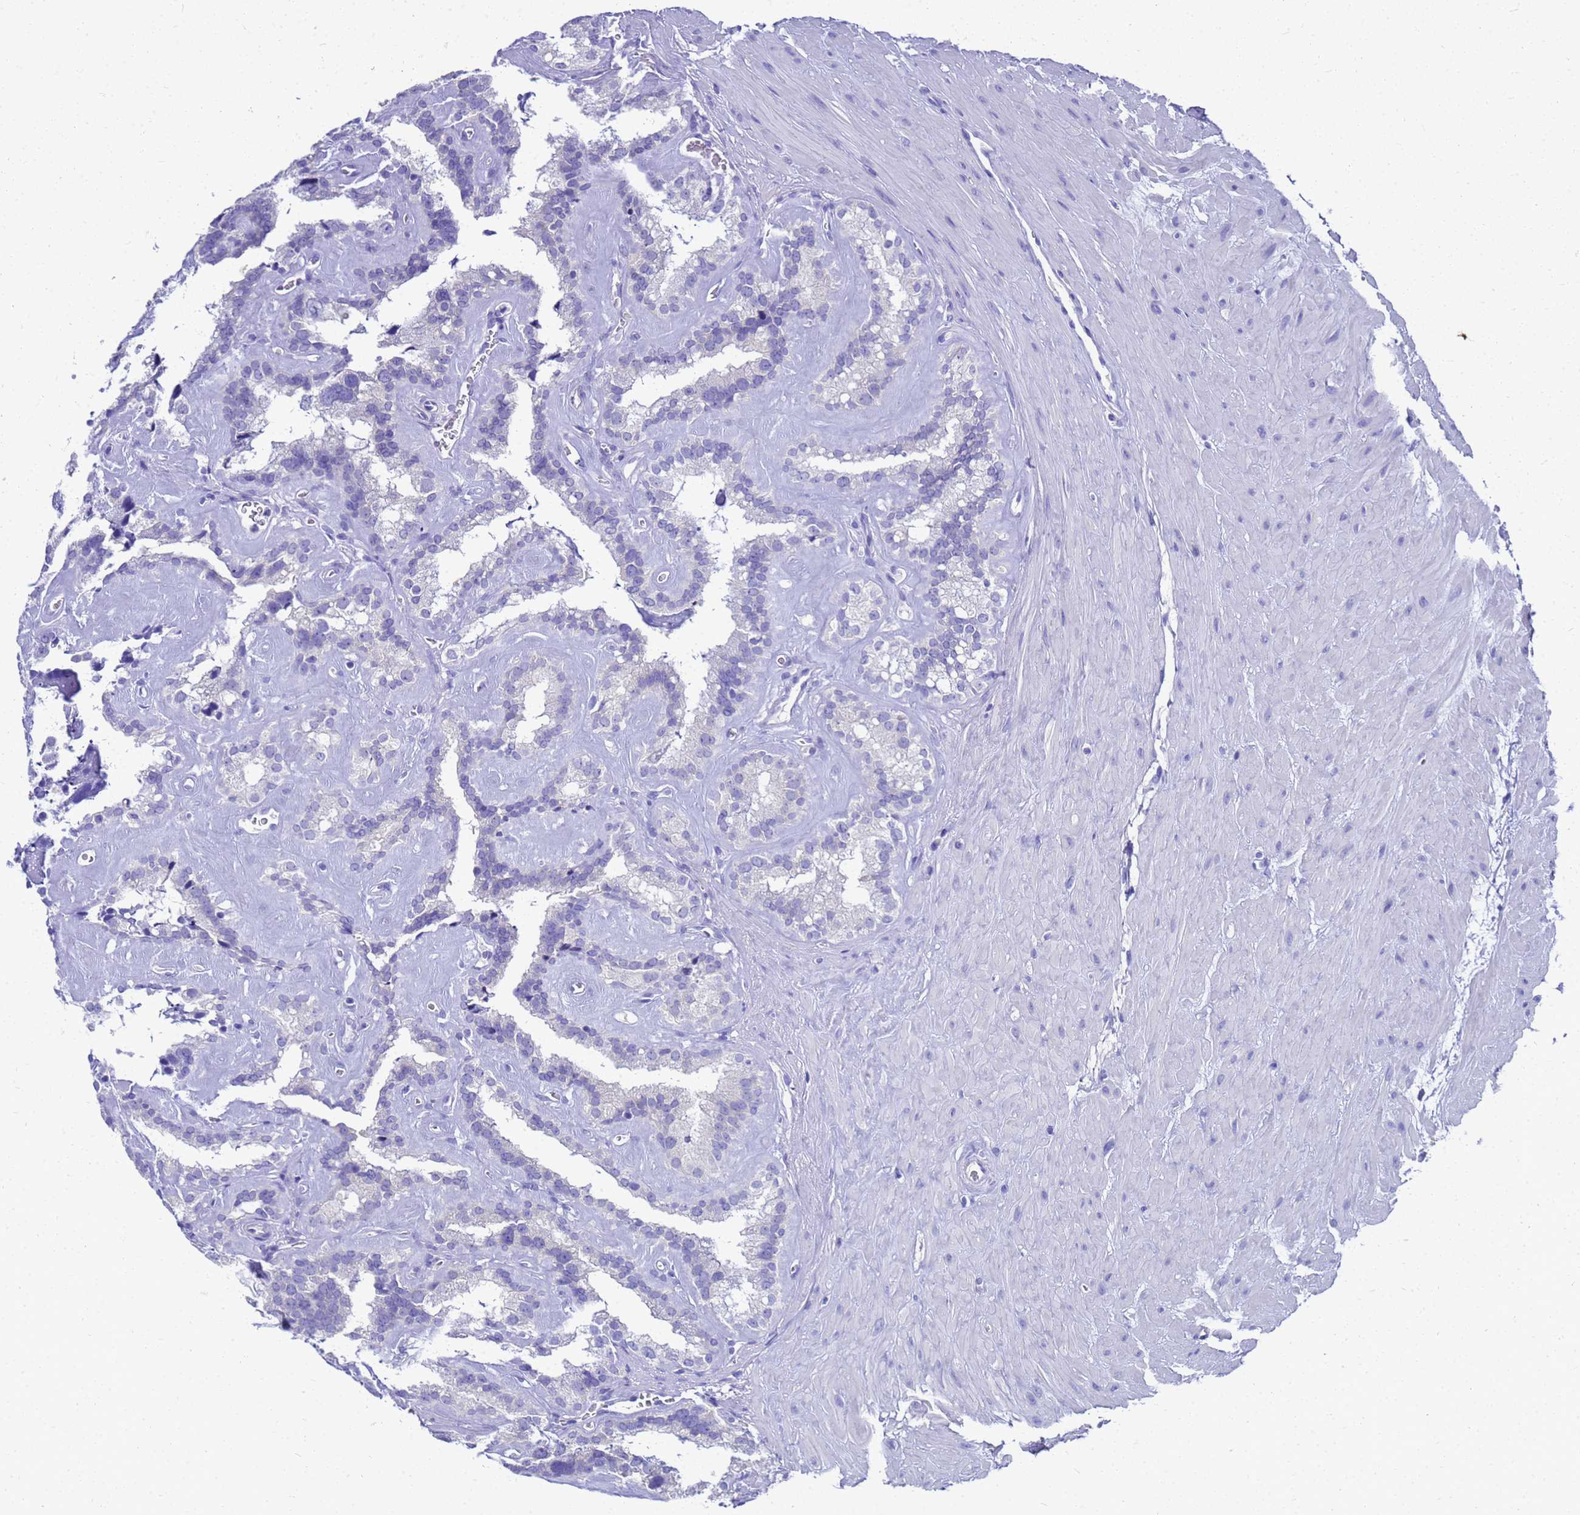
{"staining": {"intensity": "negative", "quantity": "none", "location": "none"}, "tissue": "seminal vesicle", "cell_type": "Glandular cells", "image_type": "normal", "snomed": [{"axis": "morphology", "description": "Normal tissue, NOS"}, {"axis": "topography", "description": "Prostate"}, {"axis": "topography", "description": "Seminal veicle"}], "caption": "Glandular cells show no significant positivity in benign seminal vesicle. The staining was performed using DAB to visualize the protein expression in brown, while the nuclei were stained in blue with hematoxylin (Magnification: 20x).", "gene": "MS4A13", "patient": {"sex": "male", "age": 59}}